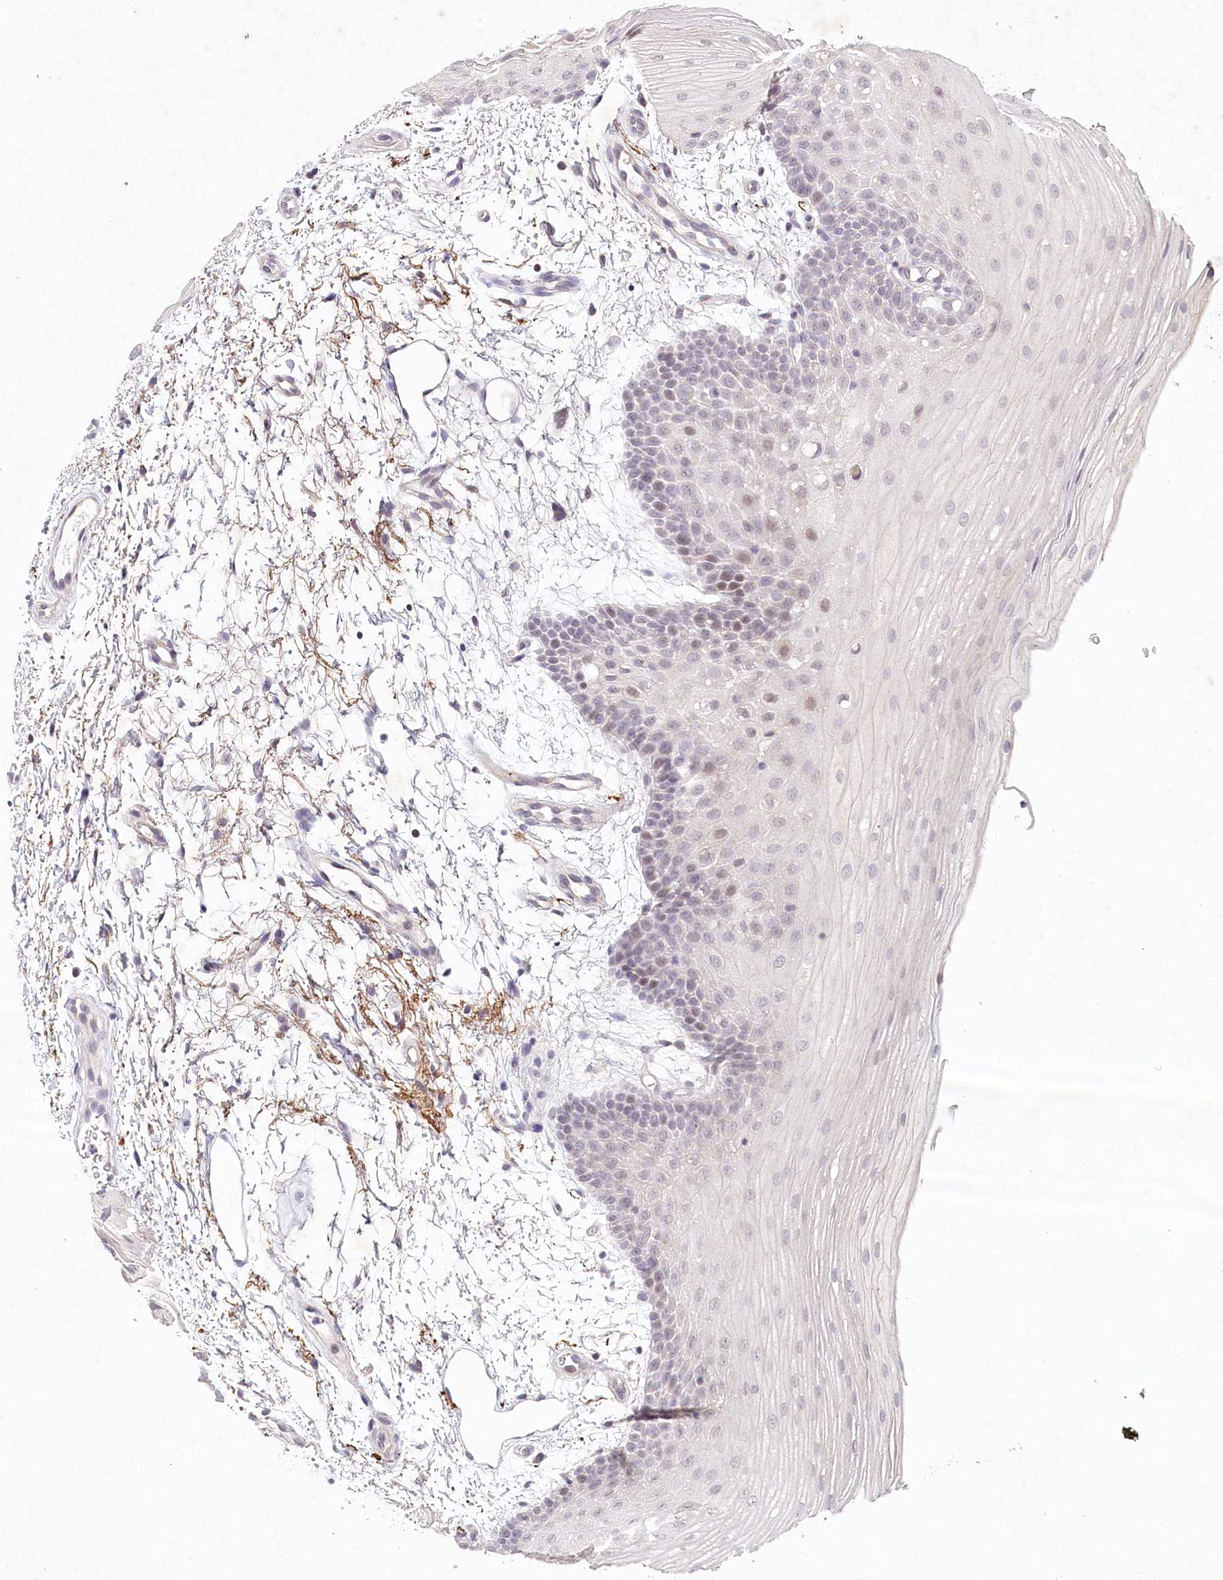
{"staining": {"intensity": "weak", "quantity": "25%-75%", "location": "nuclear"}, "tissue": "oral mucosa", "cell_type": "Squamous epithelial cells", "image_type": "normal", "snomed": [{"axis": "morphology", "description": "Normal tissue, NOS"}, {"axis": "topography", "description": "Oral tissue"}], "caption": "This is a photomicrograph of immunohistochemistry (IHC) staining of normal oral mucosa, which shows weak staining in the nuclear of squamous epithelial cells.", "gene": "AMTN", "patient": {"sex": "male", "age": 68}}